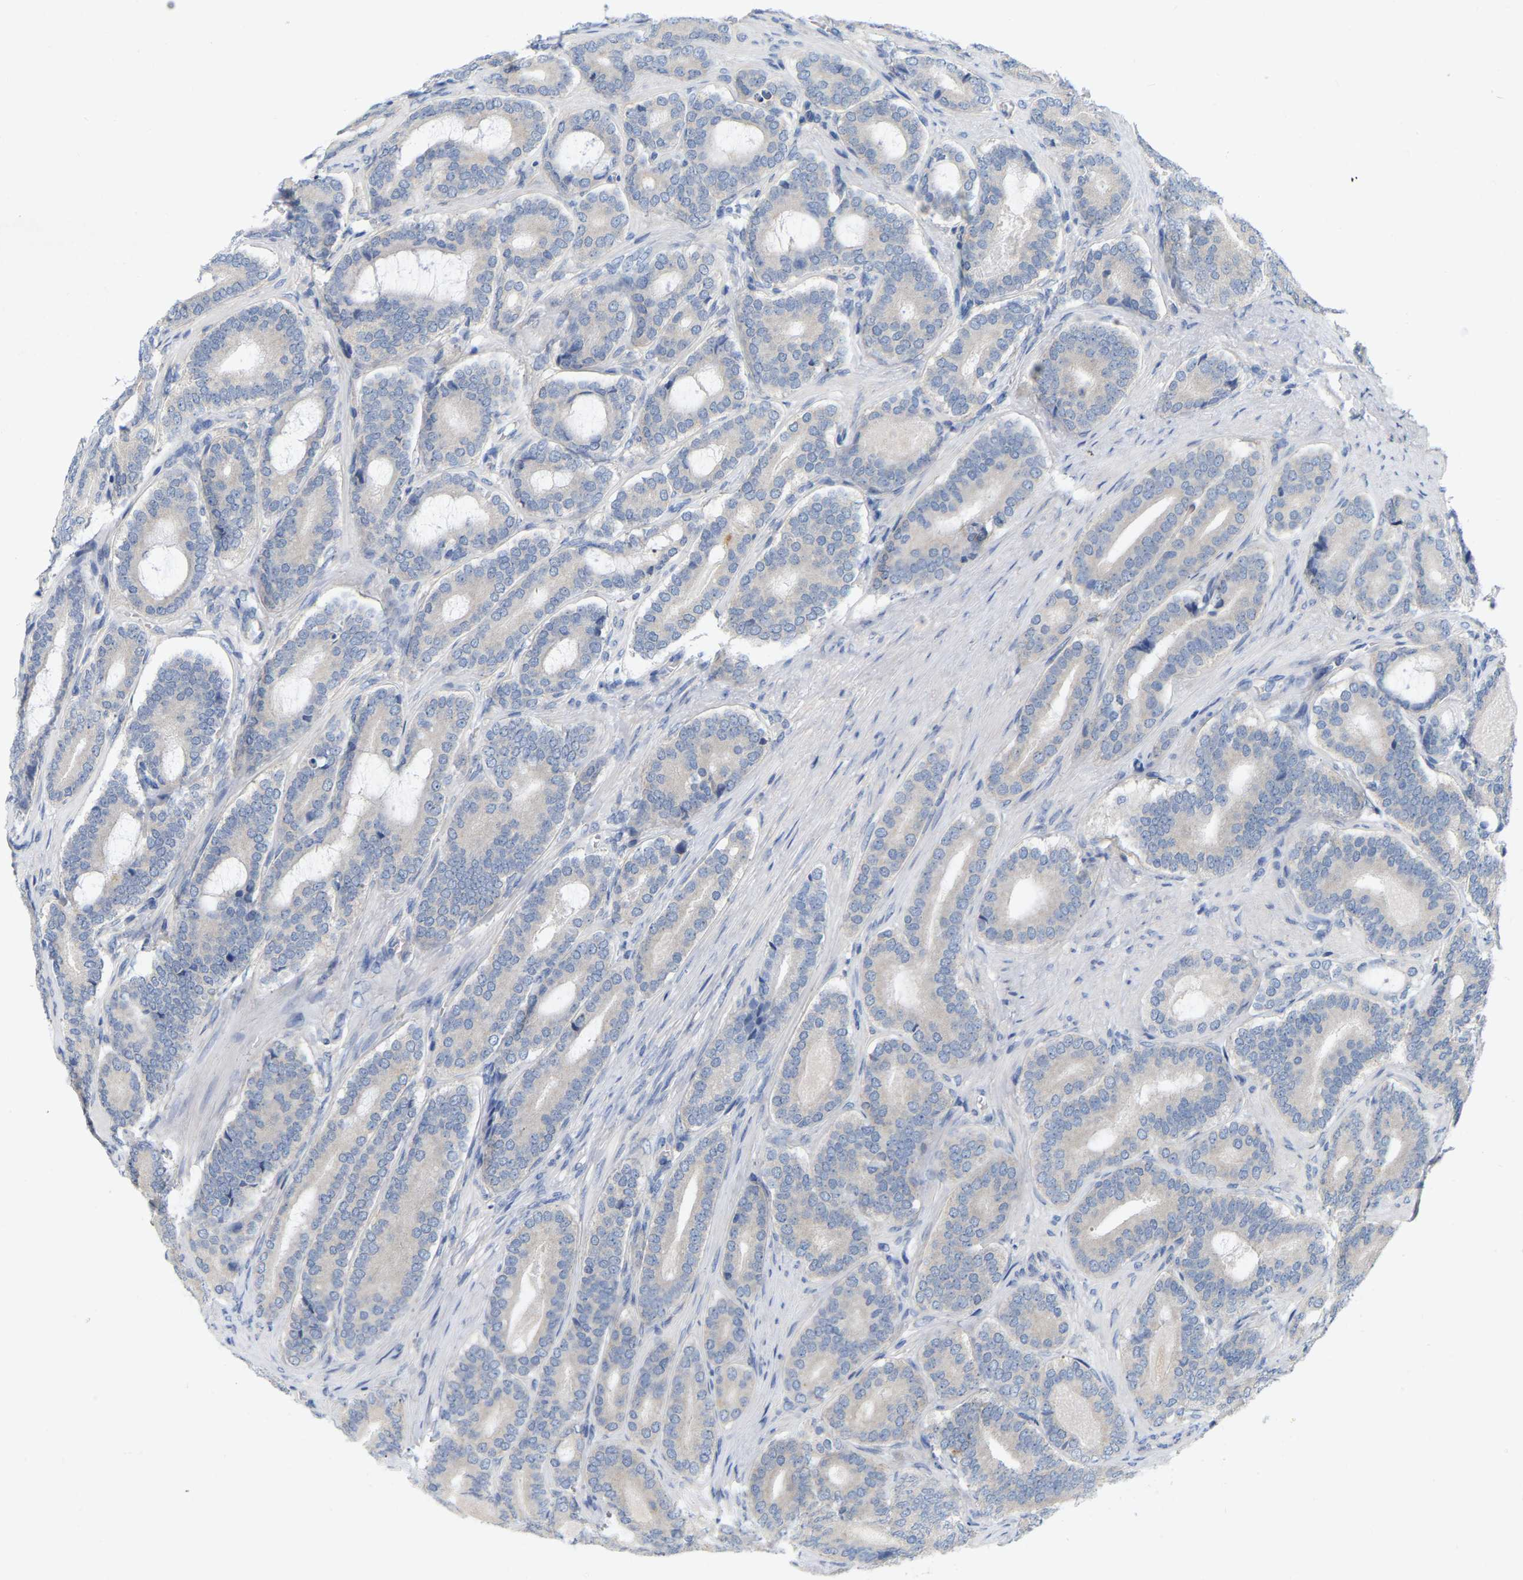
{"staining": {"intensity": "negative", "quantity": "none", "location": "none"}, "tissue": "prostate cancer", "cell_type": "Tumor cells", "image_type": "cancer", "snomed": [{"axis": "morphology", "description": "Adenocarcinoma, High grade"}, {"axis": "topography", "description": "Prostate"}], "caption": "High magnification brightfield microscopy of prostate cancer (adenocarcinoma (high-grade)) stained with DAB (brown) and counterstained with hematoxylin (blue): tumor cells show no significant expression. (DAB IHC with hematoxylin counter stain).", "gene": "WIPI2", "patient": {"sex": "male", "age": 60}}